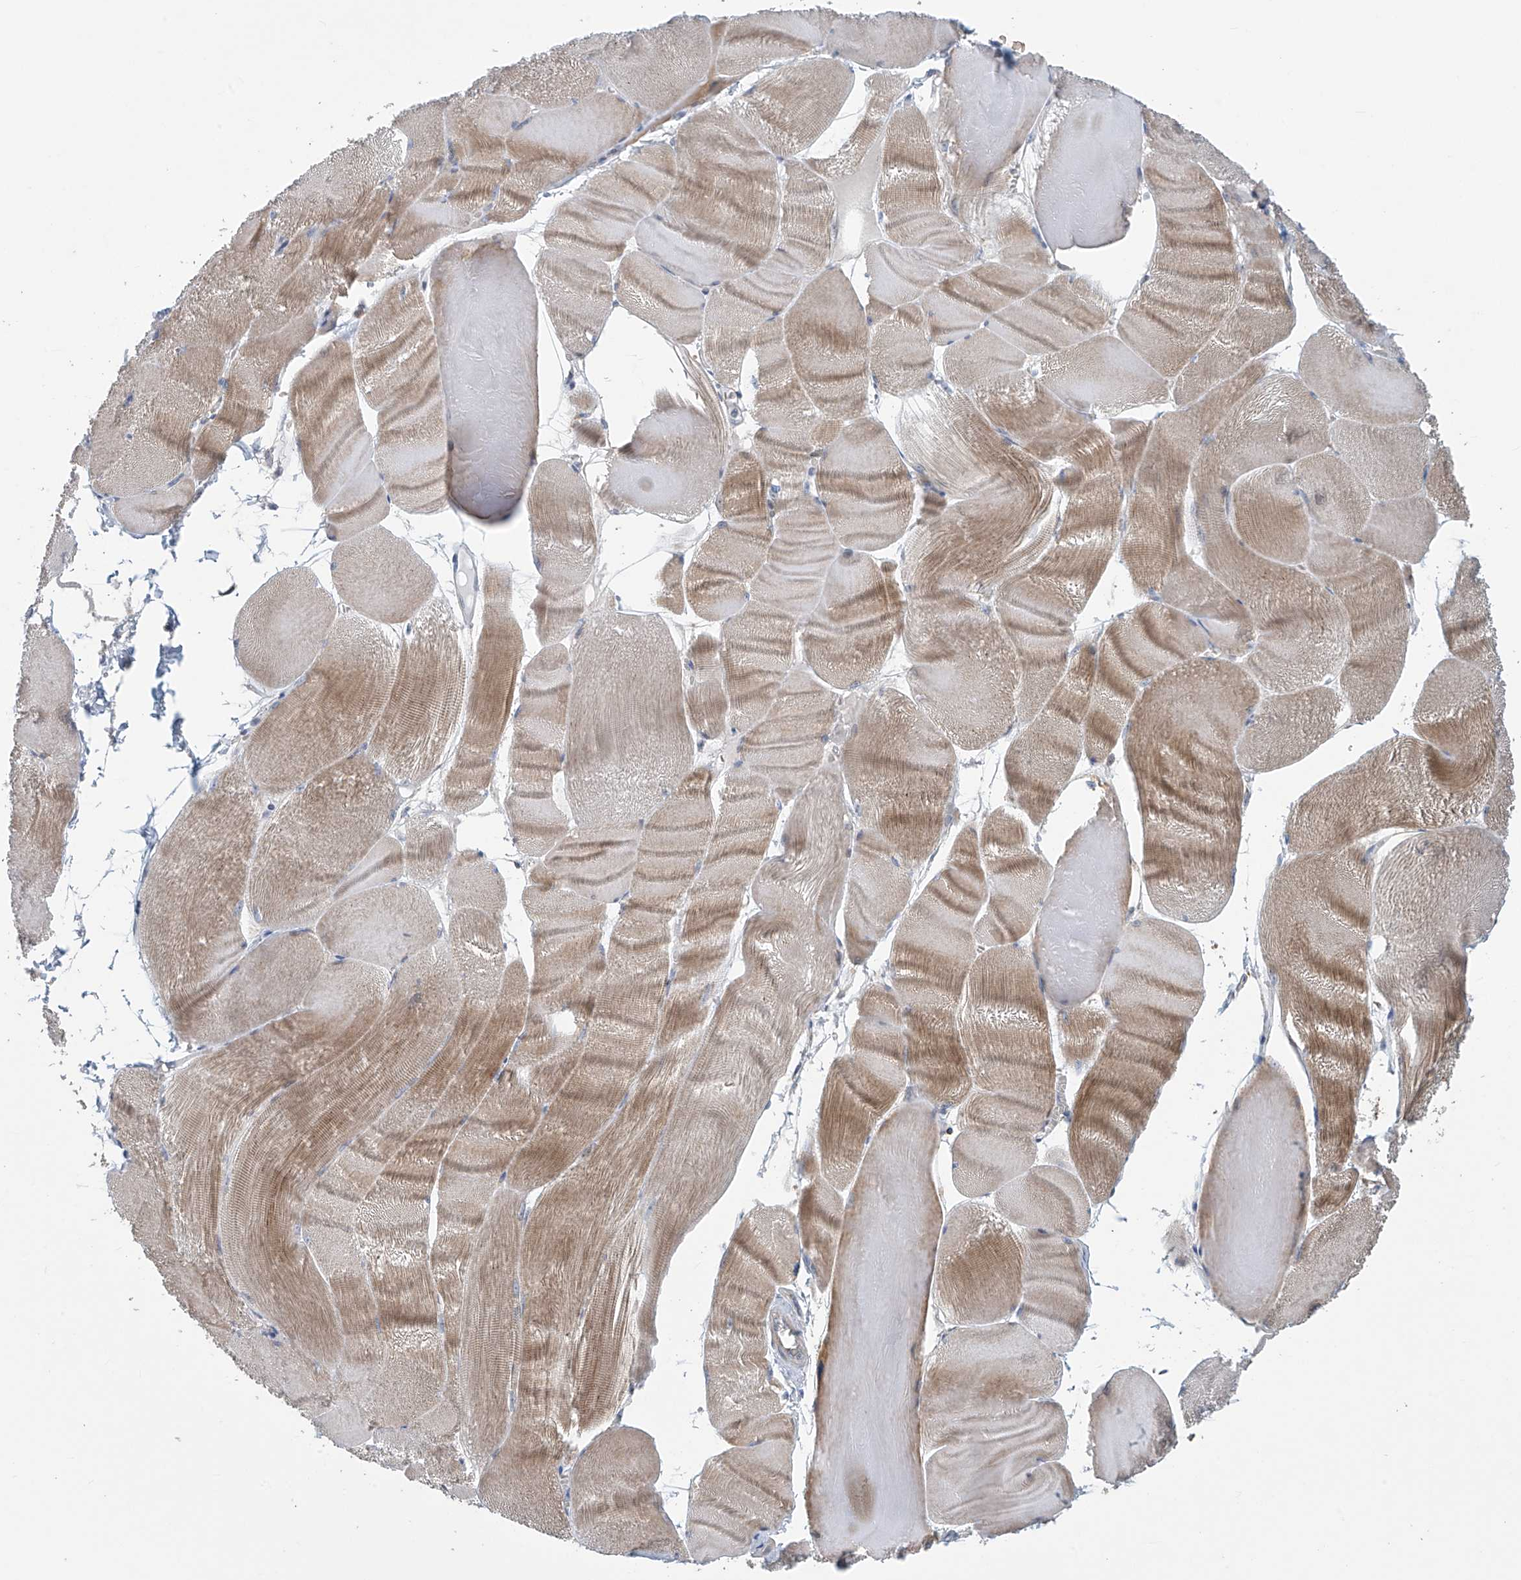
{"staining": {"intensity": "moderate", "quantity": "25%-75%", "location": "cytoplasmic/membranous"}, "tissue": "skeletal muscle", "cell_type": "Myocytes", "image_type": "normal", "snomed": [{"axis": "morphology", "description": "Normal tissue, NOS"}, {"axis": "morphology", "description": "Basal cell carcinoma"}, {"axis": "topography", "description": "Skeletal muscle"}], "caption": "This image reveals IHC staining of unremarkable human skeletal muscle, with medium moderate cytoplasmic/membranous expression in approximately 25%-75% of myocytes.", "gene": "COMMD1", "patient": {"sex": "female", "age": 64}}